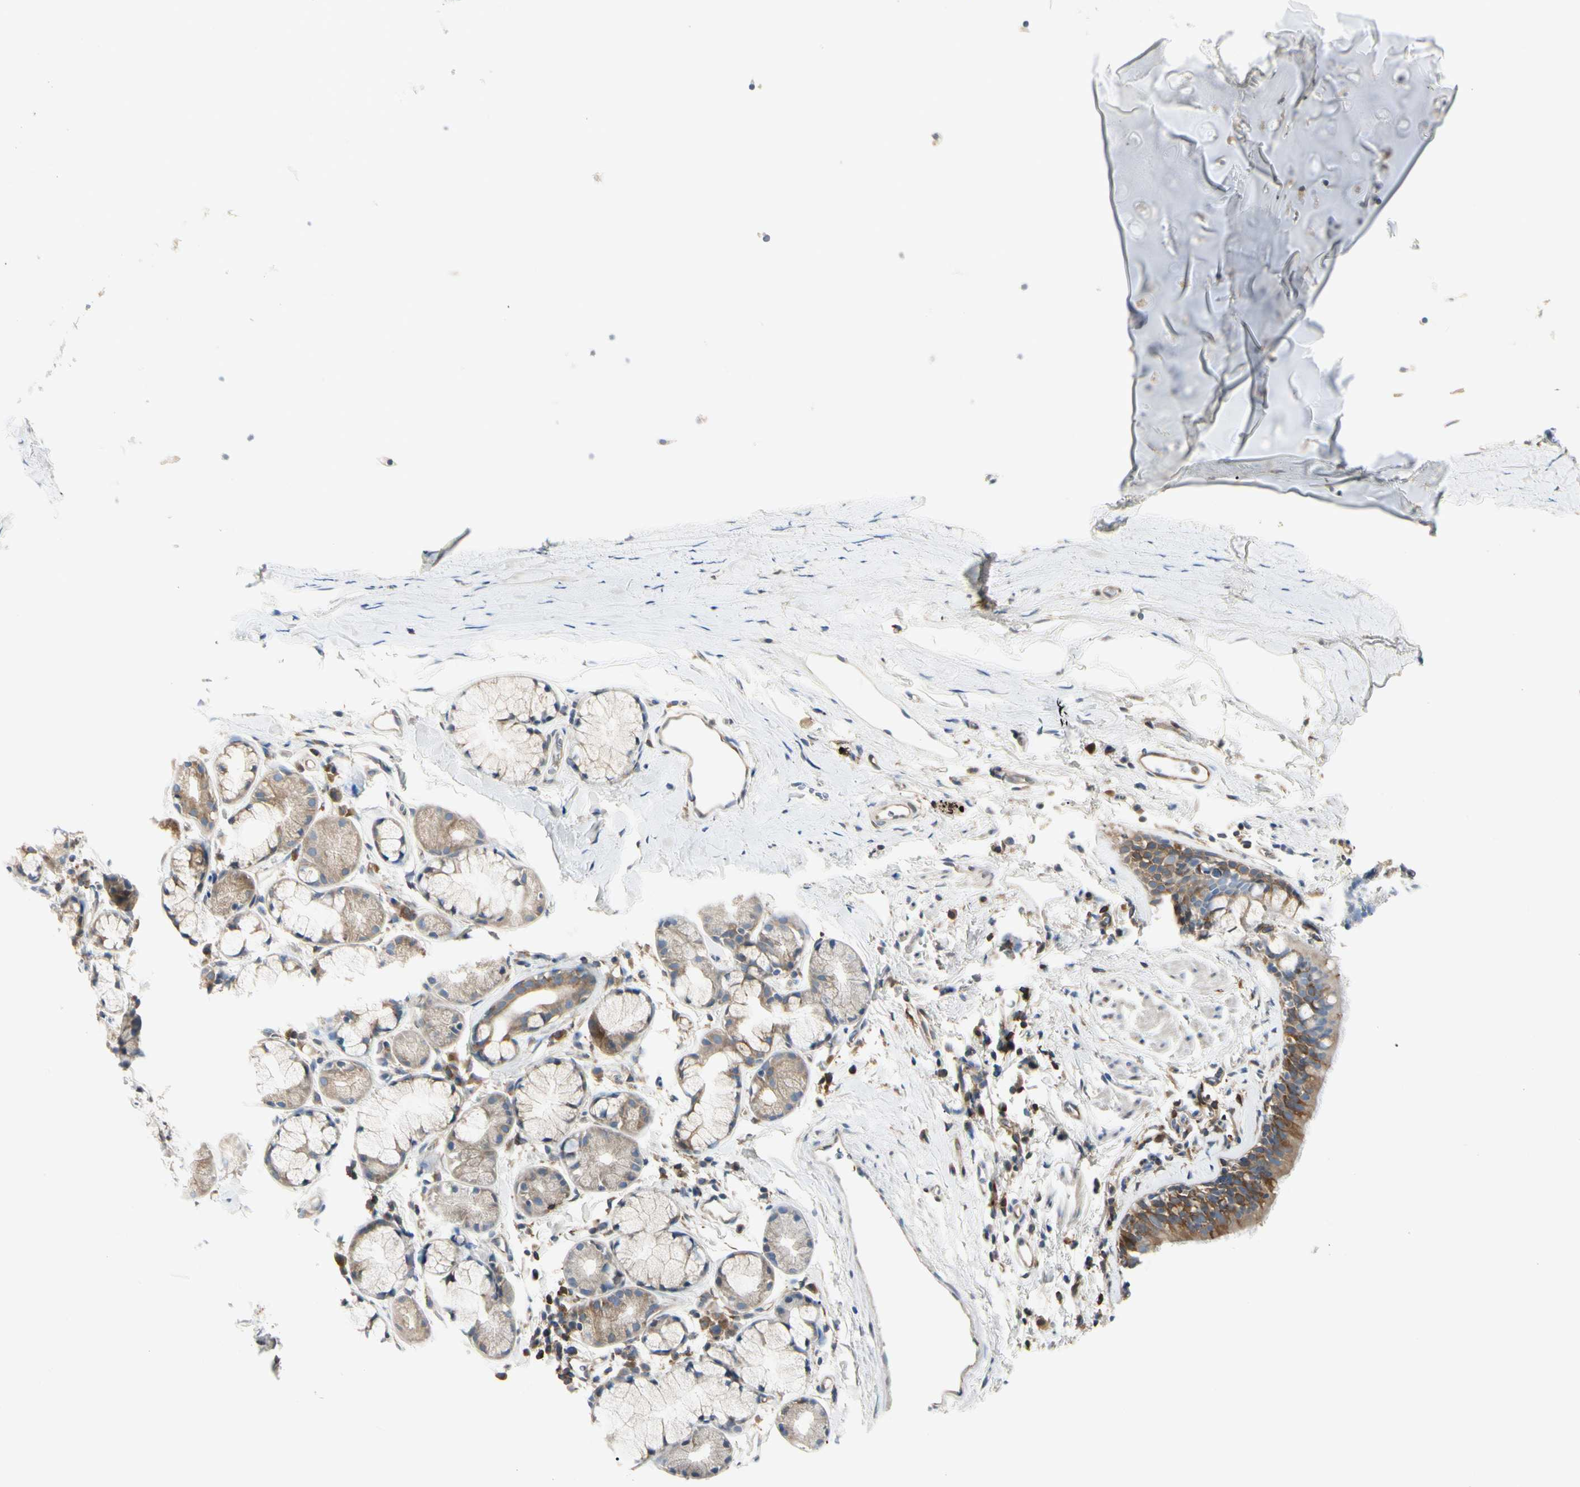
{"staining": {"intensity": "moderate", "quantity": ">75%", "location": "cytoplasmic/membranous"}, "tissue": "bronchus", "cell_type": "Respiratory epithelial cells", "image_type": "normal", "snomed": [{"axis": "morphology", "description": "Normal tissue, NOS"}, {"axis": "morphology", "description": "Malignant melanoma, Metastatic site"}, {"axis": "topography", "description": "Bronchus"}, {"axis": "topography", "description": "Lung"}], "caption": "A brown stain labels moderate cytoplasmic/membranous staining of a protein in respiratory epithelial cells of benign bronchus.", "gene": "NFKB2", "patient": {"sex": "male", "age": 64}}